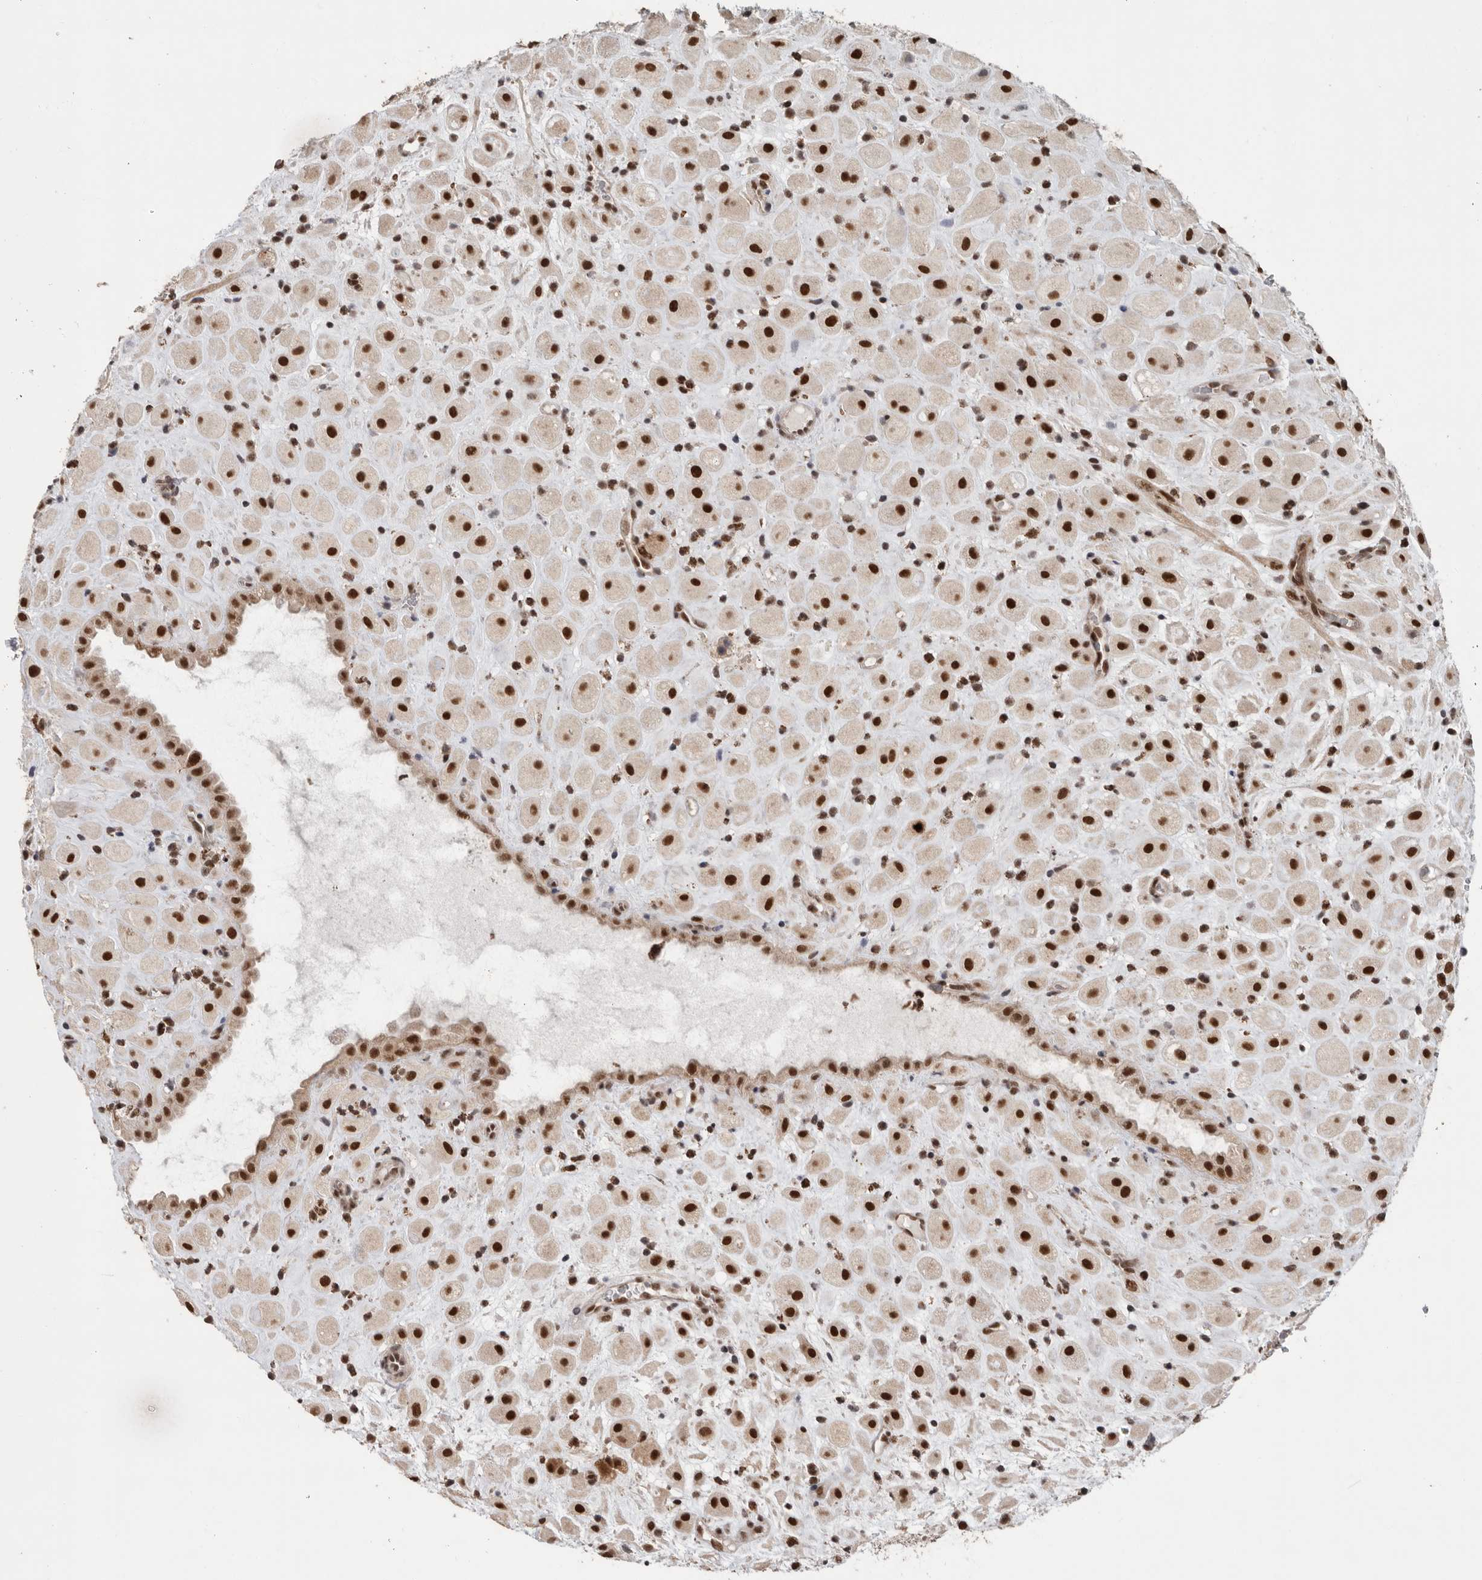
{"staining": {"intensity": "strong", "quantity": ">75%", "location": "nuclear"}, "tissue": "placenta", "cell_type": "Decidual cells", "image_type": "normal", "snomed": [{"axis": "morphology", "description": "Normal tissue, NOS"}, {"axis": "topography", "description": "Placenta"}], "caption": "Protein analysis of normal placenta shows strong nuclear staining in about >75% of decidual cells. The staining is performed using DAB (3,3'-diaminobenzidine) brown chromogen to label protein expression. The nuclei are counter-stained blue using hematoxylin.", "gene": "PPP1R10", "patient": {"sex": "female", "age": 35}}